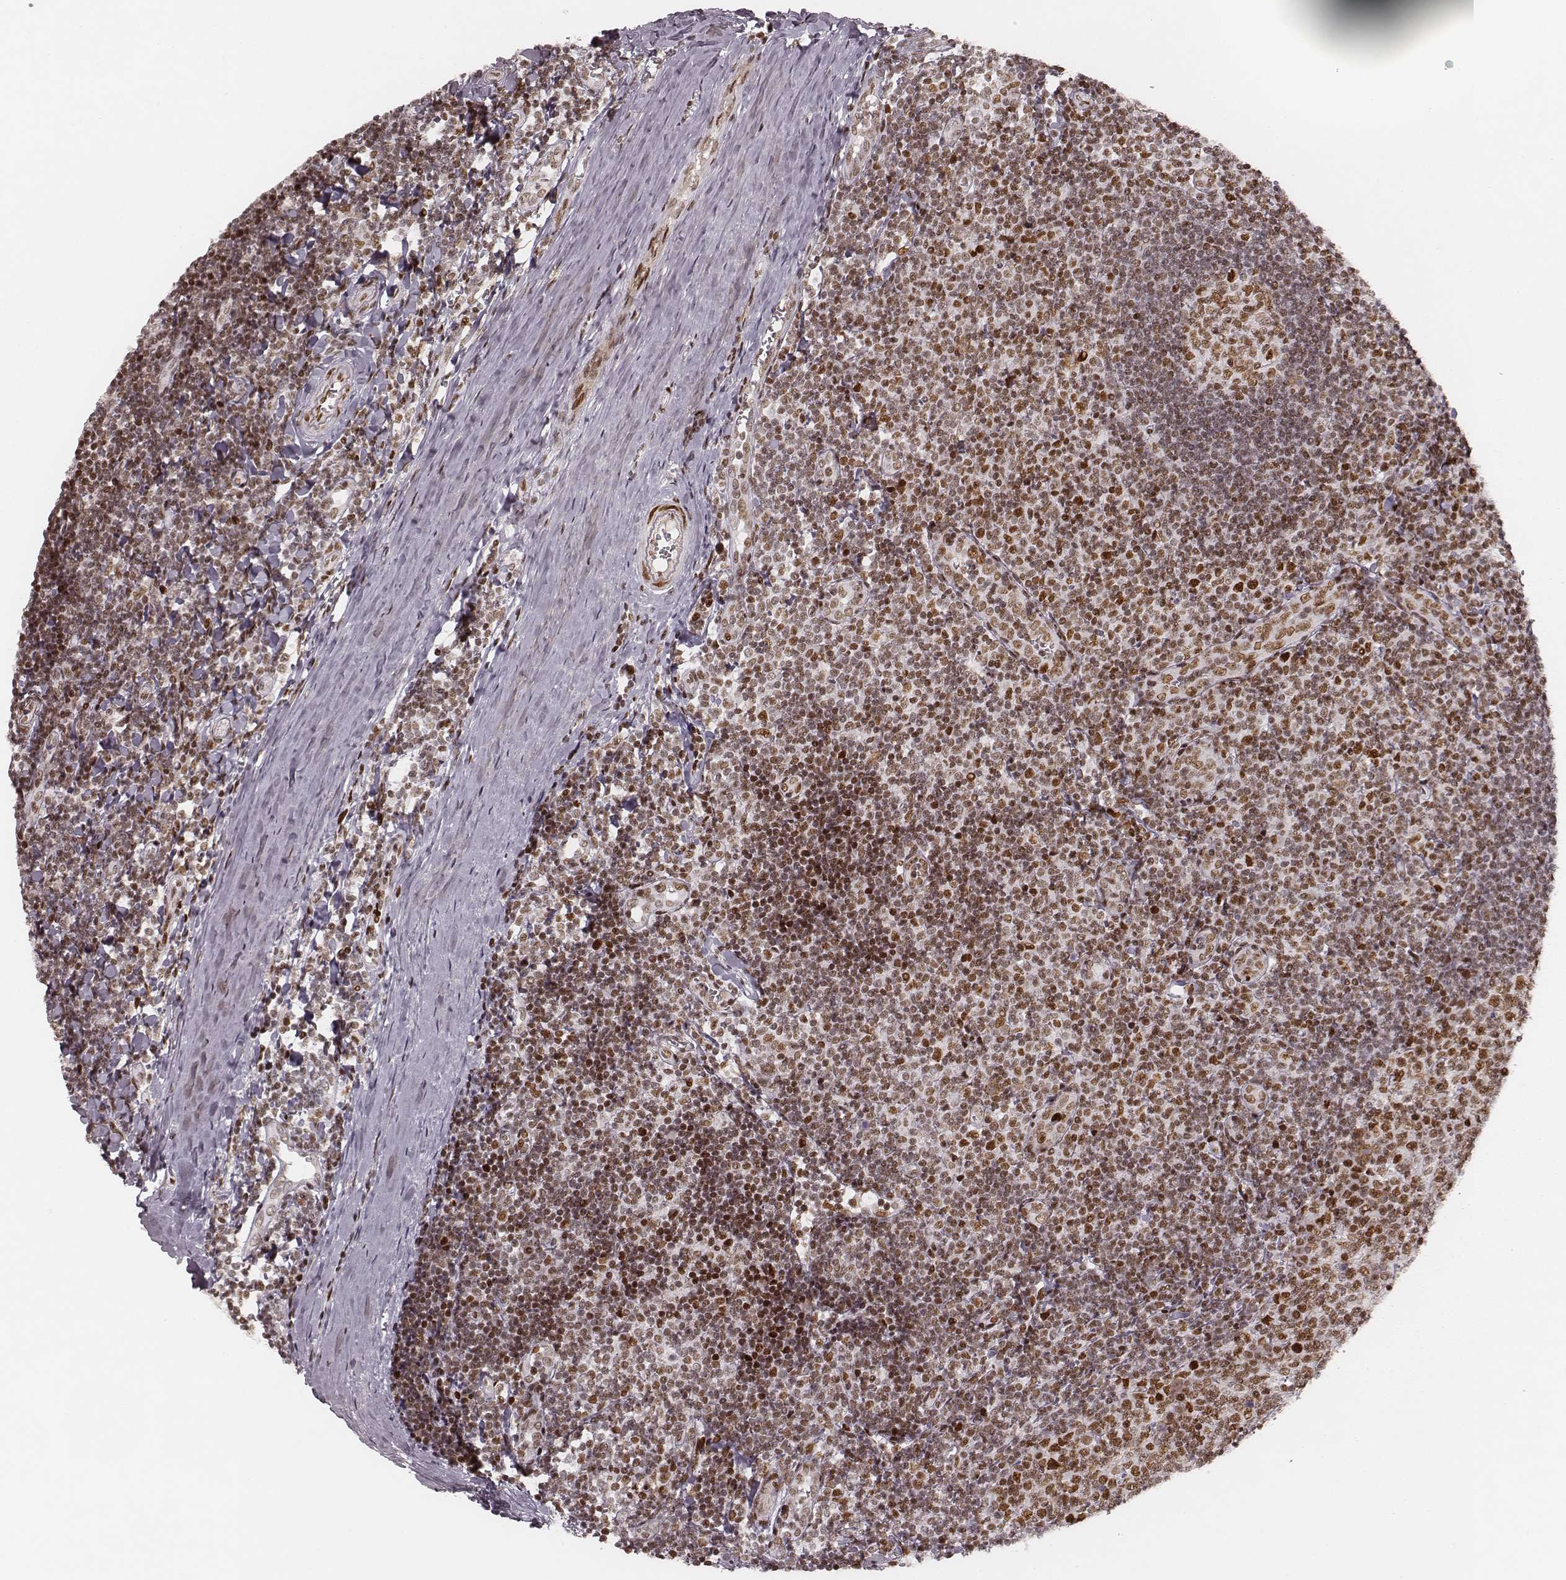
{"staining": {"intensity": "strong", "quantity": ">75%", "location": "nuclear"}, "tissue": "tonsil", "cell_type": "Germinal center cells", "image_type": "normal", "snomed": [{"axis": "morphology", "description": "Normal tissue, NOS"}, {"axis": "topography", "description": "Tonsil"}], "caption": "Brown immunohistochemical staining in normal tonsil exhibits strong nuclear staining in approximately >75% of germinal center cells.", "gene": "HNRNPC", "patient": {"sex": "female", "age": 12}}